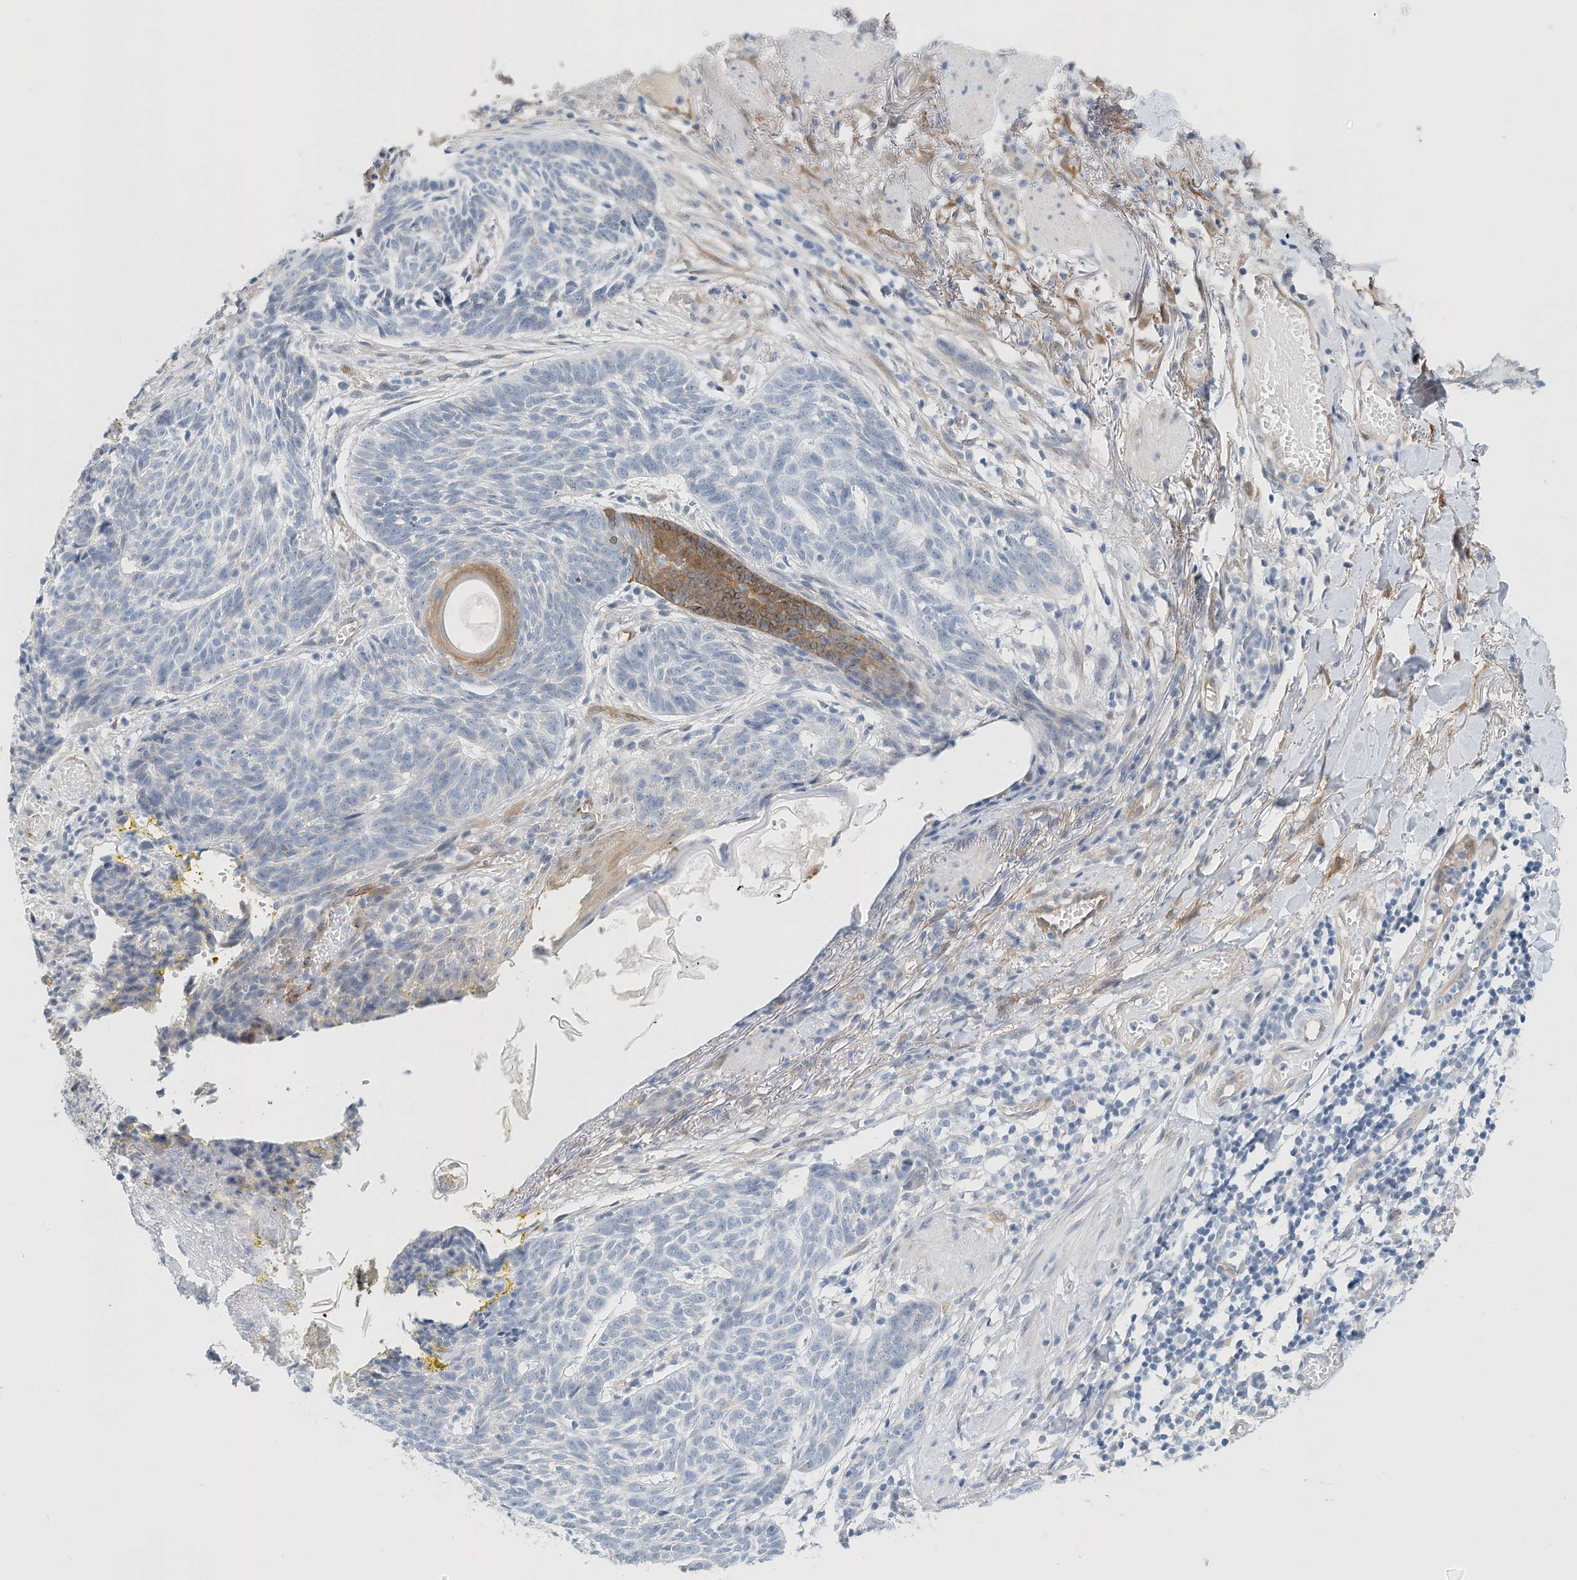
{"staining": {"intensity": "negative", "quantity": "none", "location": "none"}, "tissue": "skin cancer", "cell_type": "Tumor cells", "image_type": "cancer", "snomed": [{"axis": "morphology", "description": "Normal tissue, NOS"}, {"axis": "morphology", "description": "Basal cell carcinoma"}, {"axis": "topography", "description": "Skin"}], "caption": "Immunohistochemistry micrograph of skin basal cell carcinoma stained for a protein (brown), which demonstrates no staining in tumor cells.", "gene": "ARHGAP28", "patient": {"sex": "male", "age": 64}}